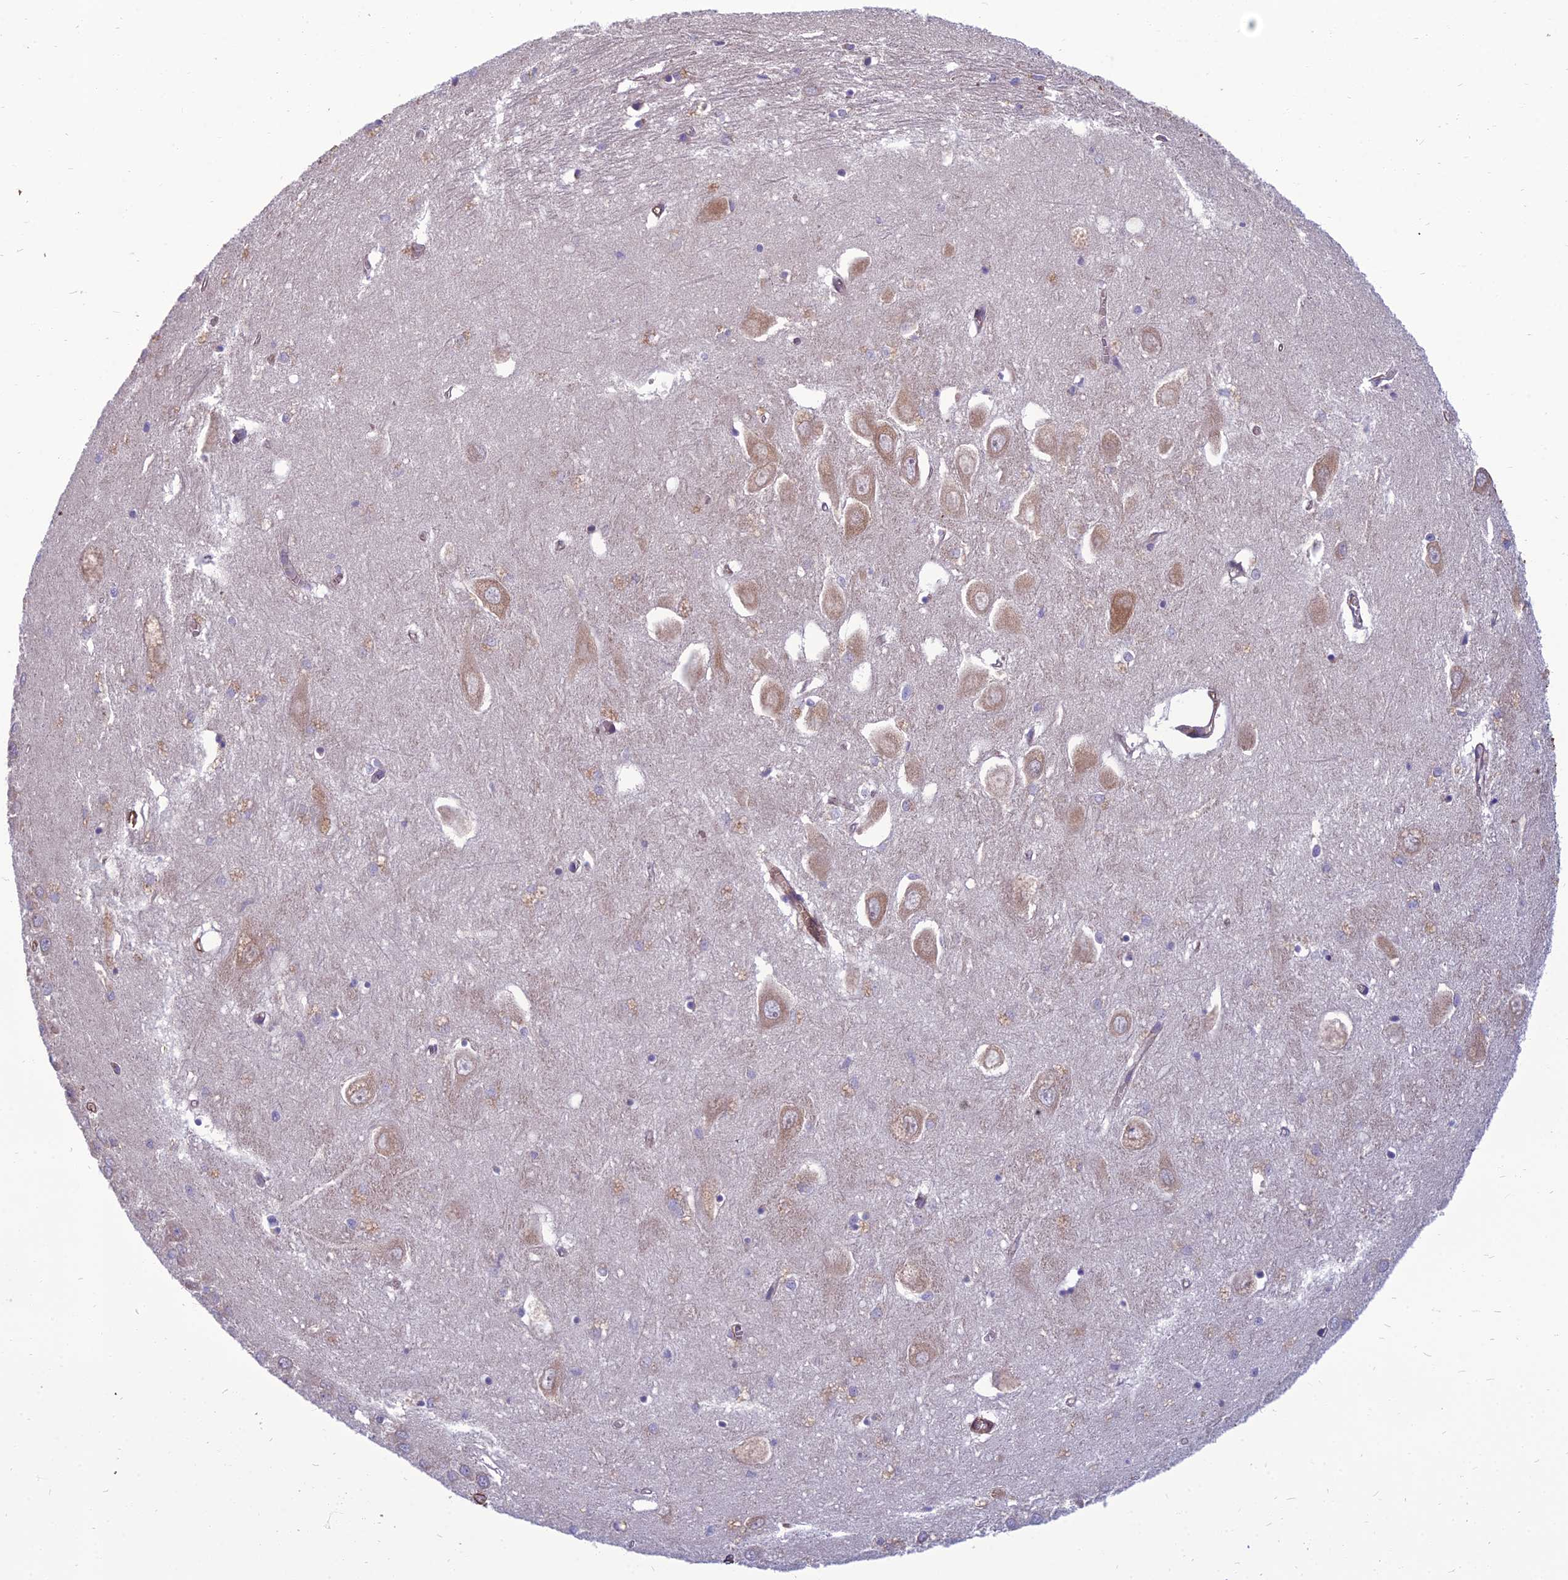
{"staining": {"intensity": "negative", "quantity": "none", "location": "none"}, "tissue": "hippocampus", "cell_type": "Glial cells", "image_type": "normal", "snomed": [{"axis": "morphology", "description": "Normal tissue, NOS"}, {"axis": "topography", "description": "Hippocampus"}], "caption": "An IHC photomicrograph of unremarkable hippocampus is shown. There is no staining in glial cells of hippocampus. (Brightfield microscopy of DAB IHC at high magnification).", "gene": "WDR24", "patient": {"sex": "female", "age": 64}}